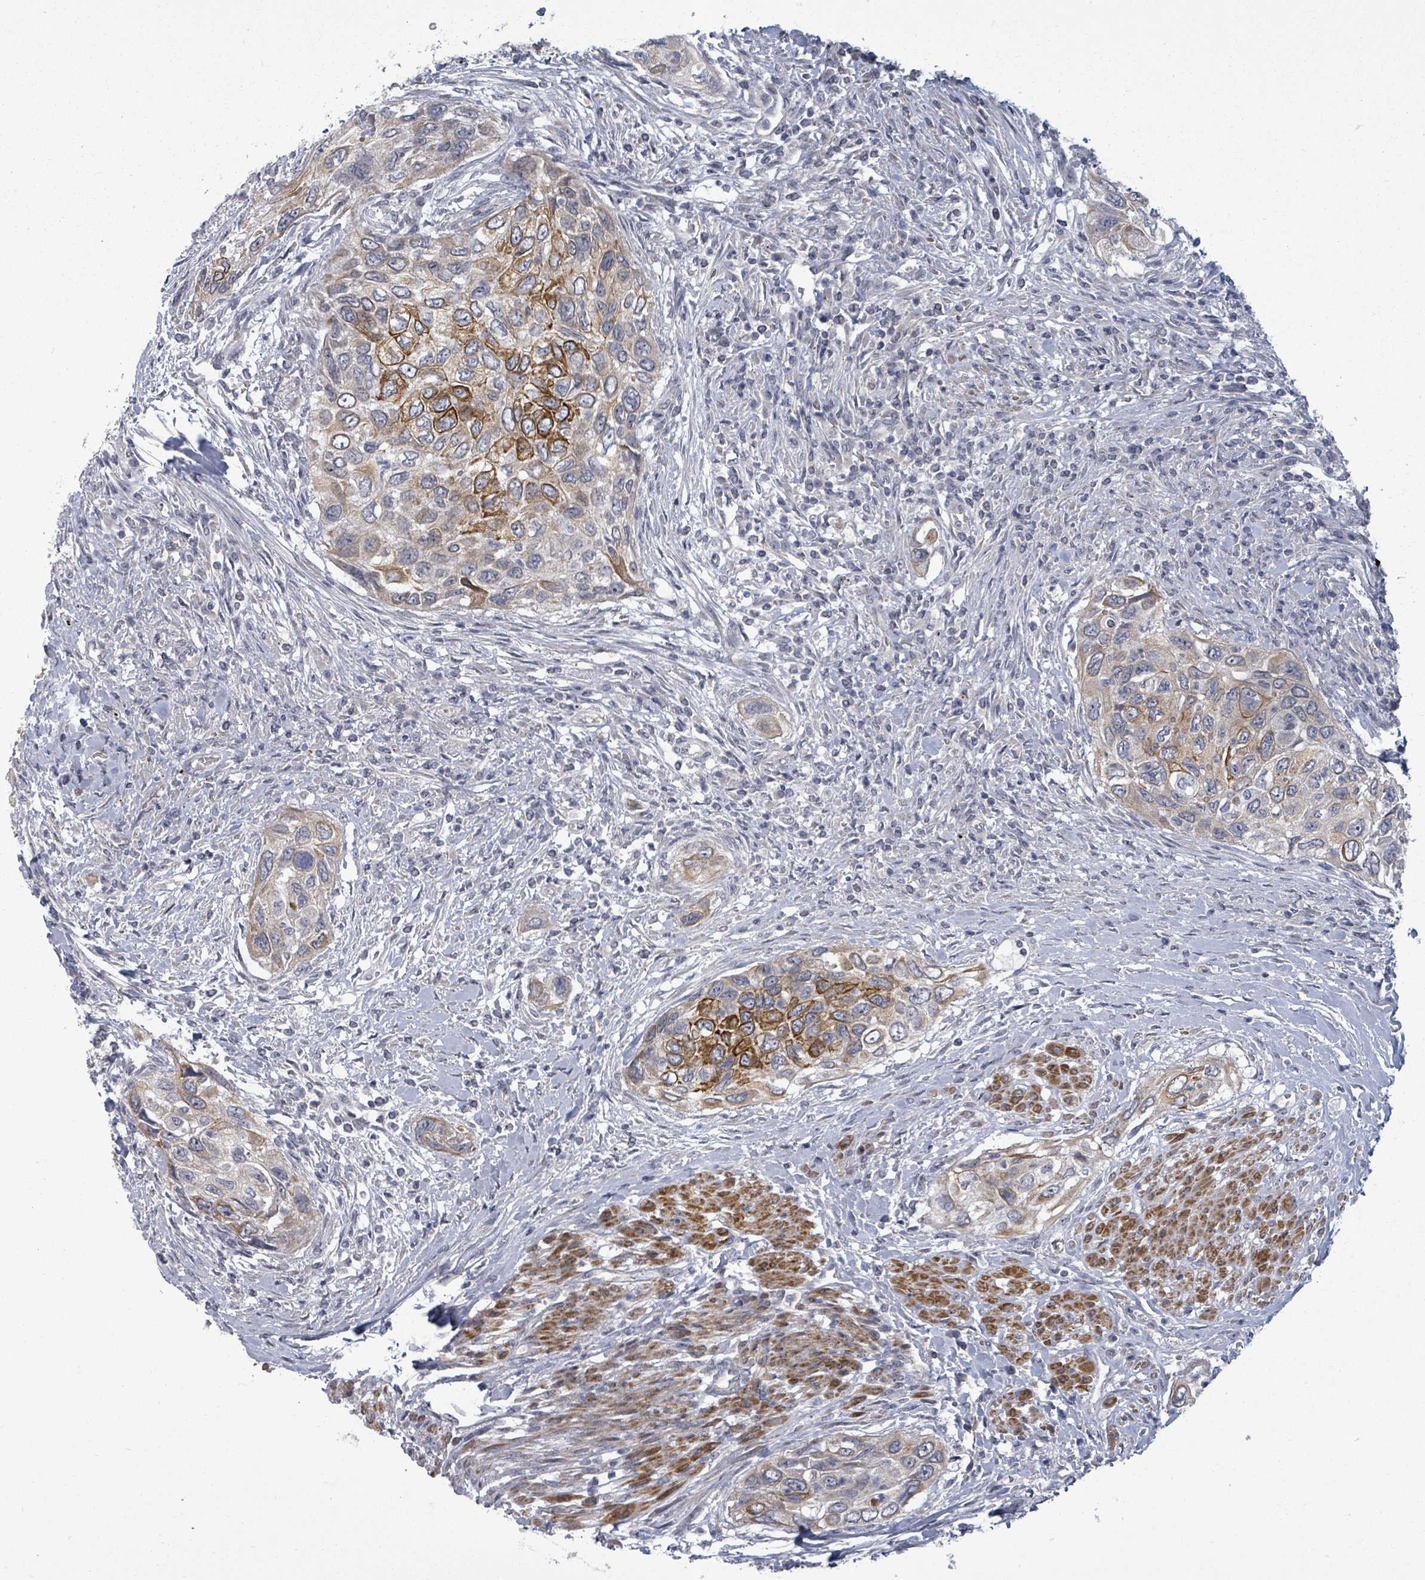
{"staining": {"intensity": "strong", "quantity": "25%-75%", "location": "cytoplasmic/membranous"}, "tissue": "urothelial cancer", "cell_type": "Tumor cells", "image_type": "cancer", "snomed": [{"axis": "morphology", "description": "Urothelial carcinoma, High grade"}, {"axis": "topography", "description": "Urinary bladder"}], "caption": "Protein expression analysis of urothelial cancer displays strong cytoplasmic/membranous staining in approximately 25%-75% of tumor cells. The staining was performed using DAB (3,3'-diaminobenzidine) to visualize the protein expression in brown, while the nuclei were stained in blue with hematoxylin (Magnification: 20x).", "gene": "PTPN20", "patient": {"sex": "female", "age": 60}}